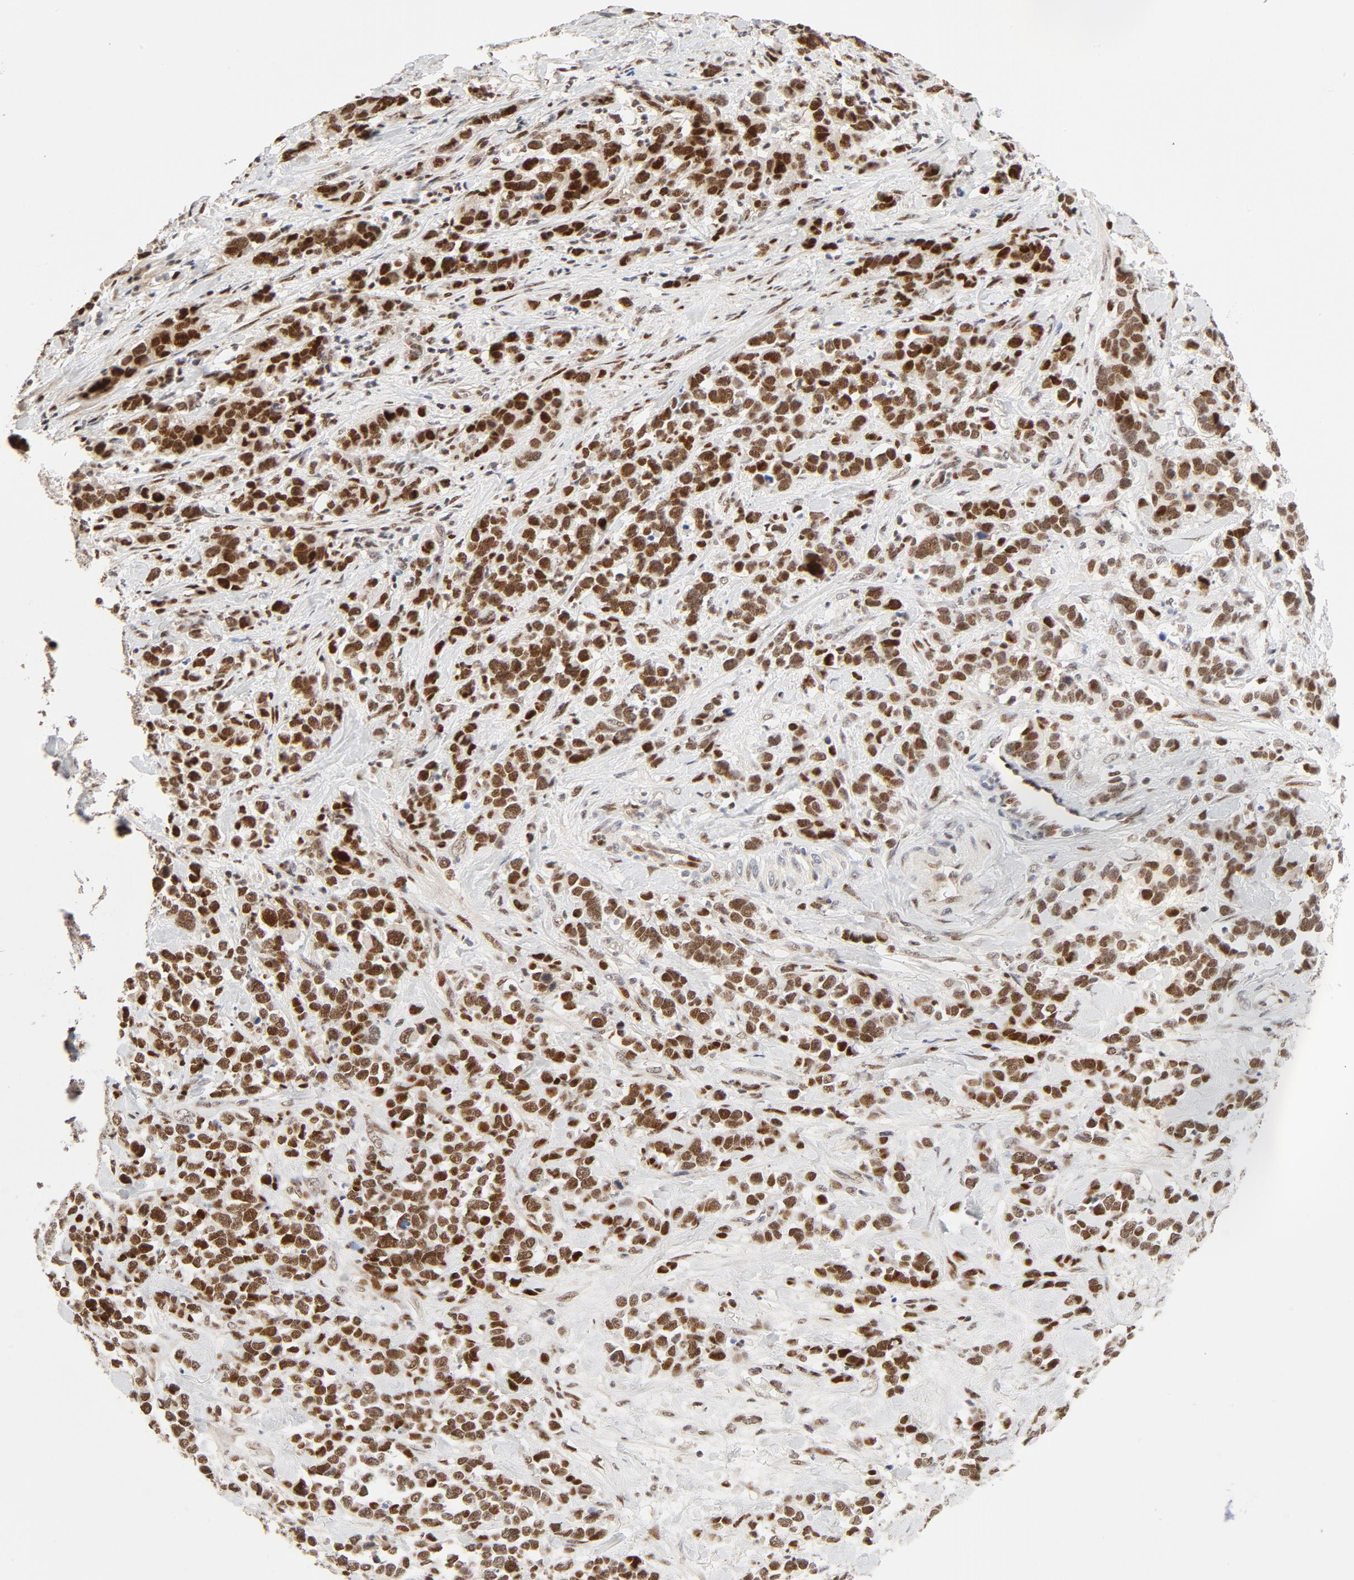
{"staining": {"intensity": "moderate", "quantity": ">75%", "location": "nuclear"}, "tissue": "stomach cancer", "cell_type": "Tumor cells", "image_type": "cancer", "snomed": [{"axis": "morphology", "description": "Adenocarcinoma, NOS"}, {"axis": "topography", "description": "Stomach, upper"}], "caption": "DAB (3,3'-diaminobenzidine) immunohistochemical staining of human stomach cancer displays moderate nuclear protein staining in approximately >75% of tumor cells. Using DAB (brown) and hematoxylin (blue) stains, captured at high magnification using brightfield microscopy.", "gene": "GTF2I", "patient": {"sex": "male", "age": 71}}